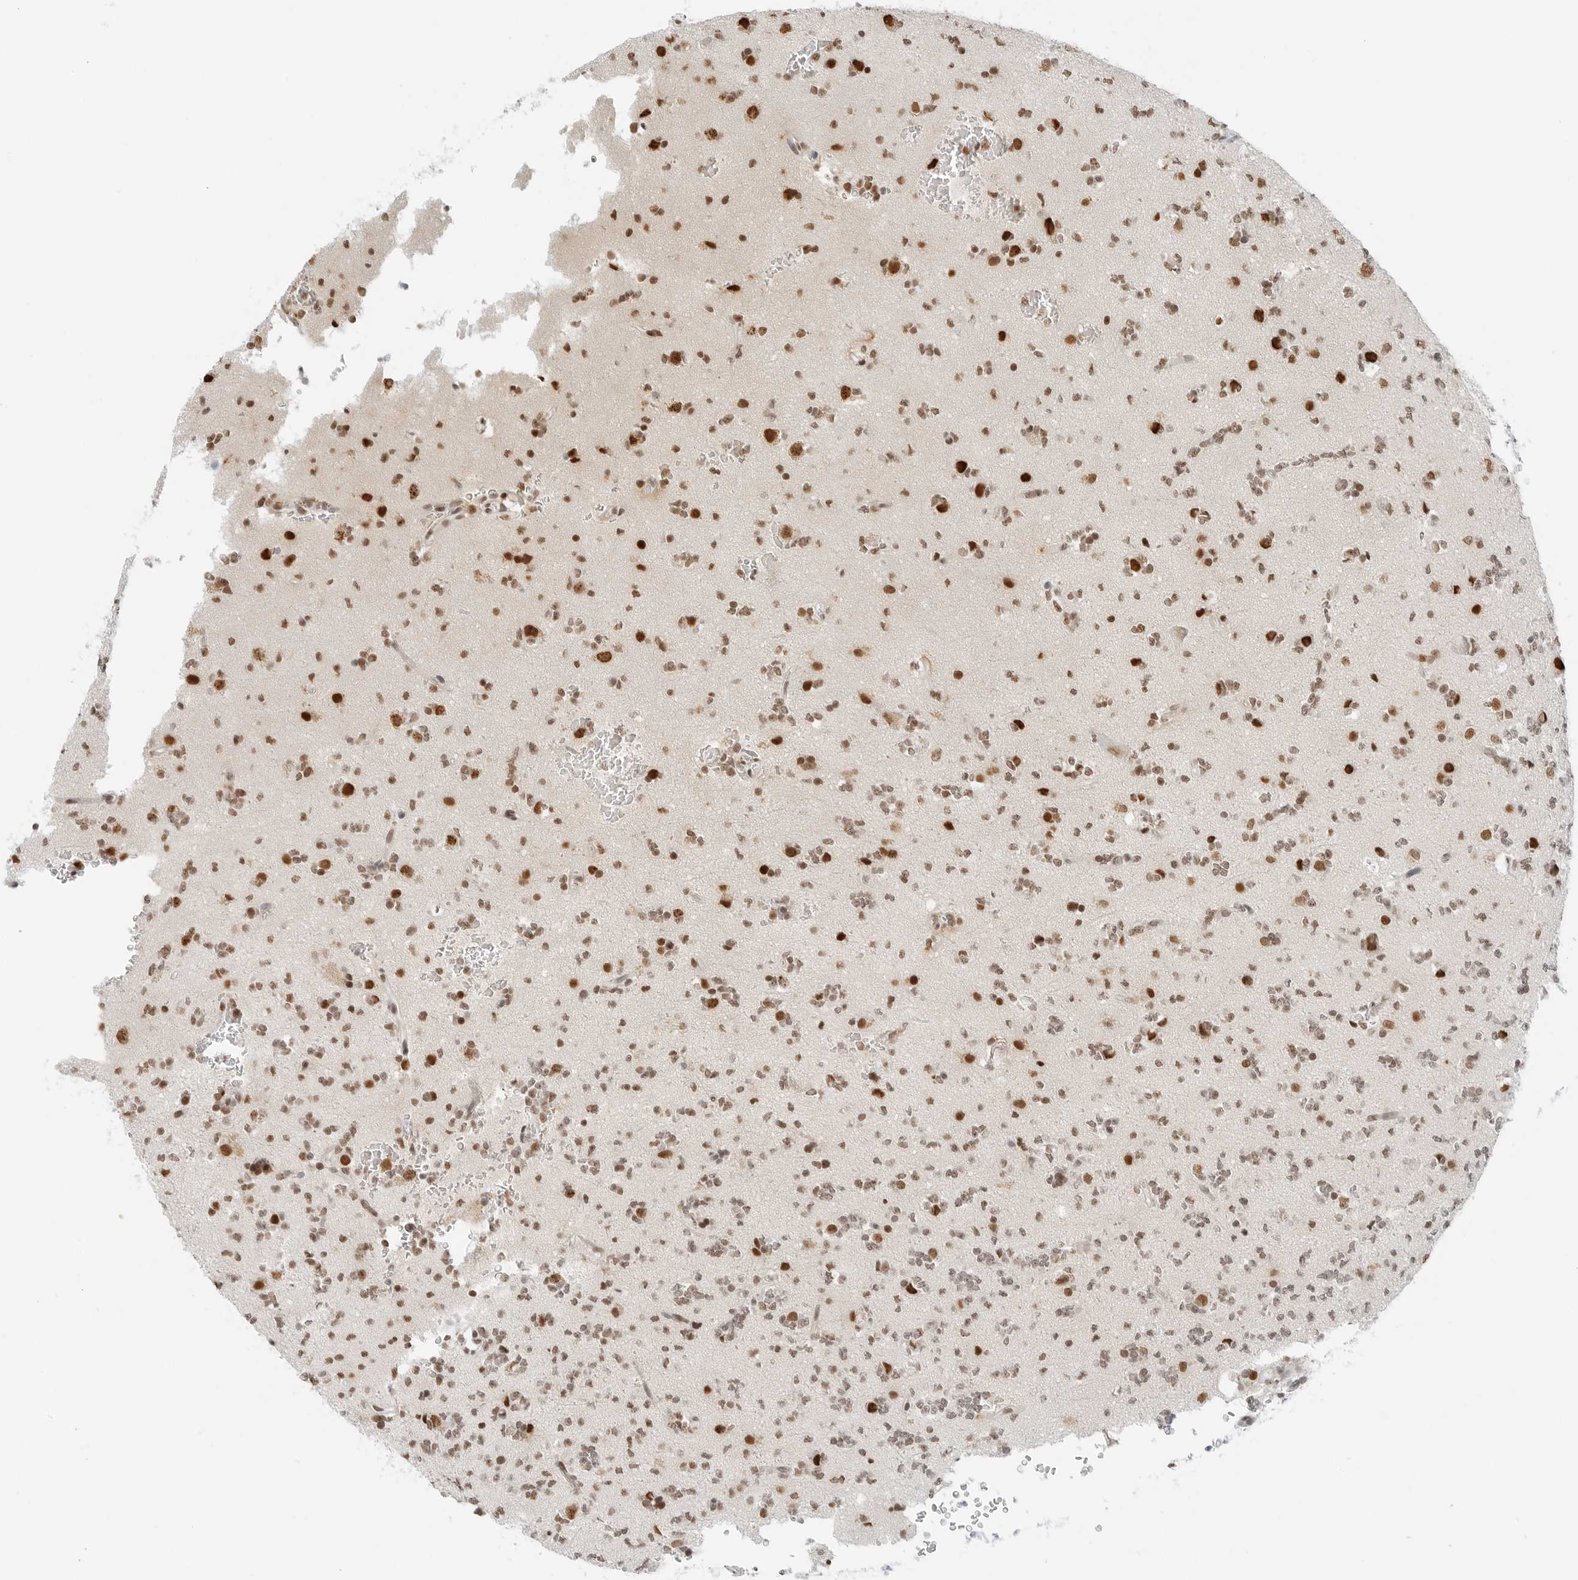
{"staining": {"intensity": "moderate", "quantity": "25%-75%", "location": "nuclear"}, "tissue": "glioma", "cell_type": "Tumor cells", "image_type": "cancer", "snomed": [{"axis": "morphology", "description": "Glioma, malignant, High grade"}, {"axis": "topography", "description": "Brain"}], "caption": "Immunohistochemical staining of glioma demonstrates medium levels of moderate nuclear protein positivity in approximately 25%-75% of tumor cells. The protein is shown in brown color, while the nuclei are stained blue.", "gene": "CRTC2", "patient": {"sex": "female", "age": 62}}